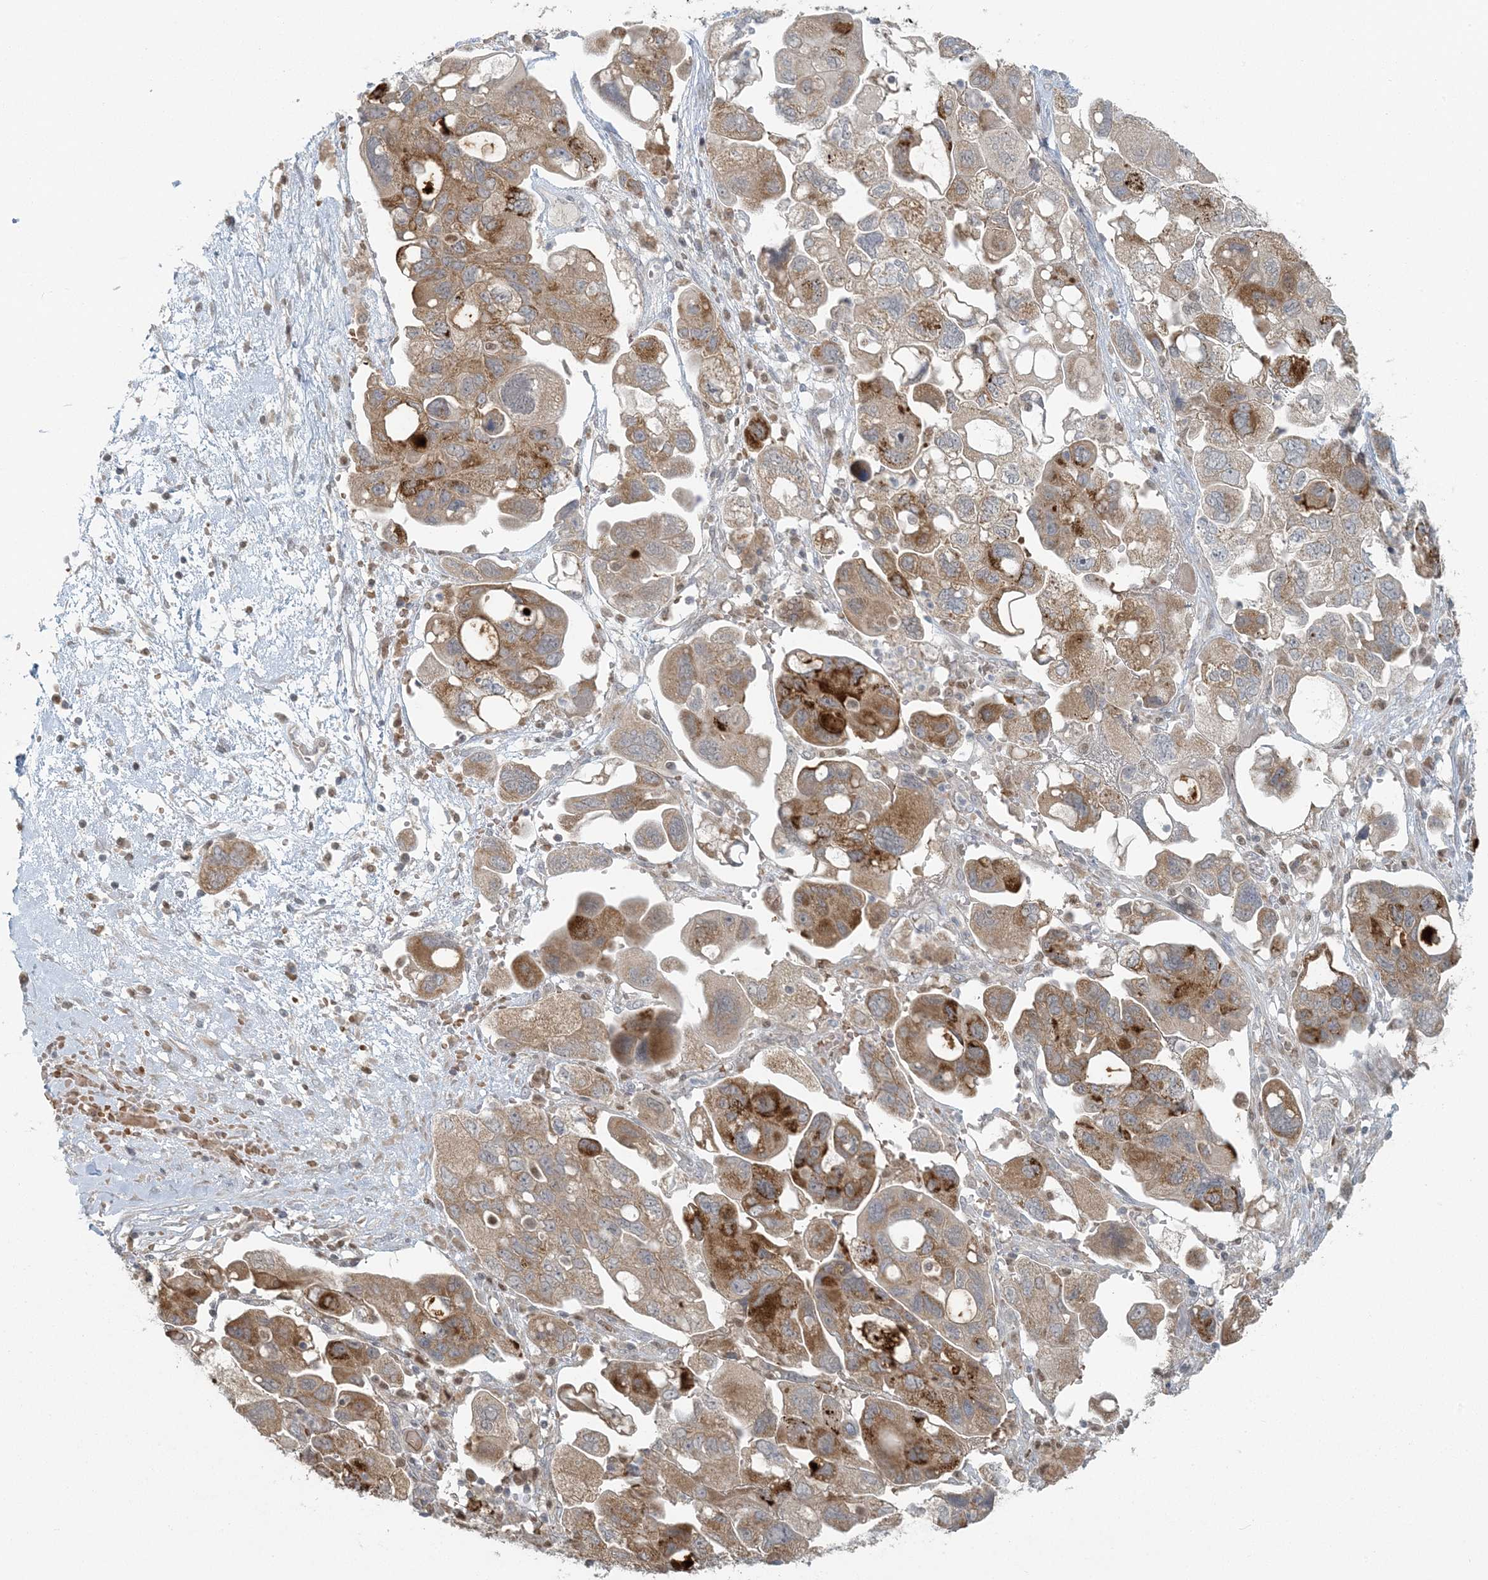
{"staining": {"intensity": "moderate", "quantity": ">75%", "location": "cytoplasmic/membranous"}, "tissue": "ovarian cancer", "cell_type": "Tumor cells", "image_type": "cancer", "snomed": [{"axis": "morphology", "description": "Carcinoma, NOS"}, {"axis": "morphology", "description": "Cystadenocarcinoma, serous, NOS"}, {"axis": "topography", "description": "Ovary"}], "caption": "An image showing moderate cytoplasmic/membranous staining in about >75% of tumor cells in ovarian serous cystadenocarcinoma, as visualized by brown immunohistochemical staining.", "gene": "CTDNEP1", "patient": {"sex": "female", "age": 69}}